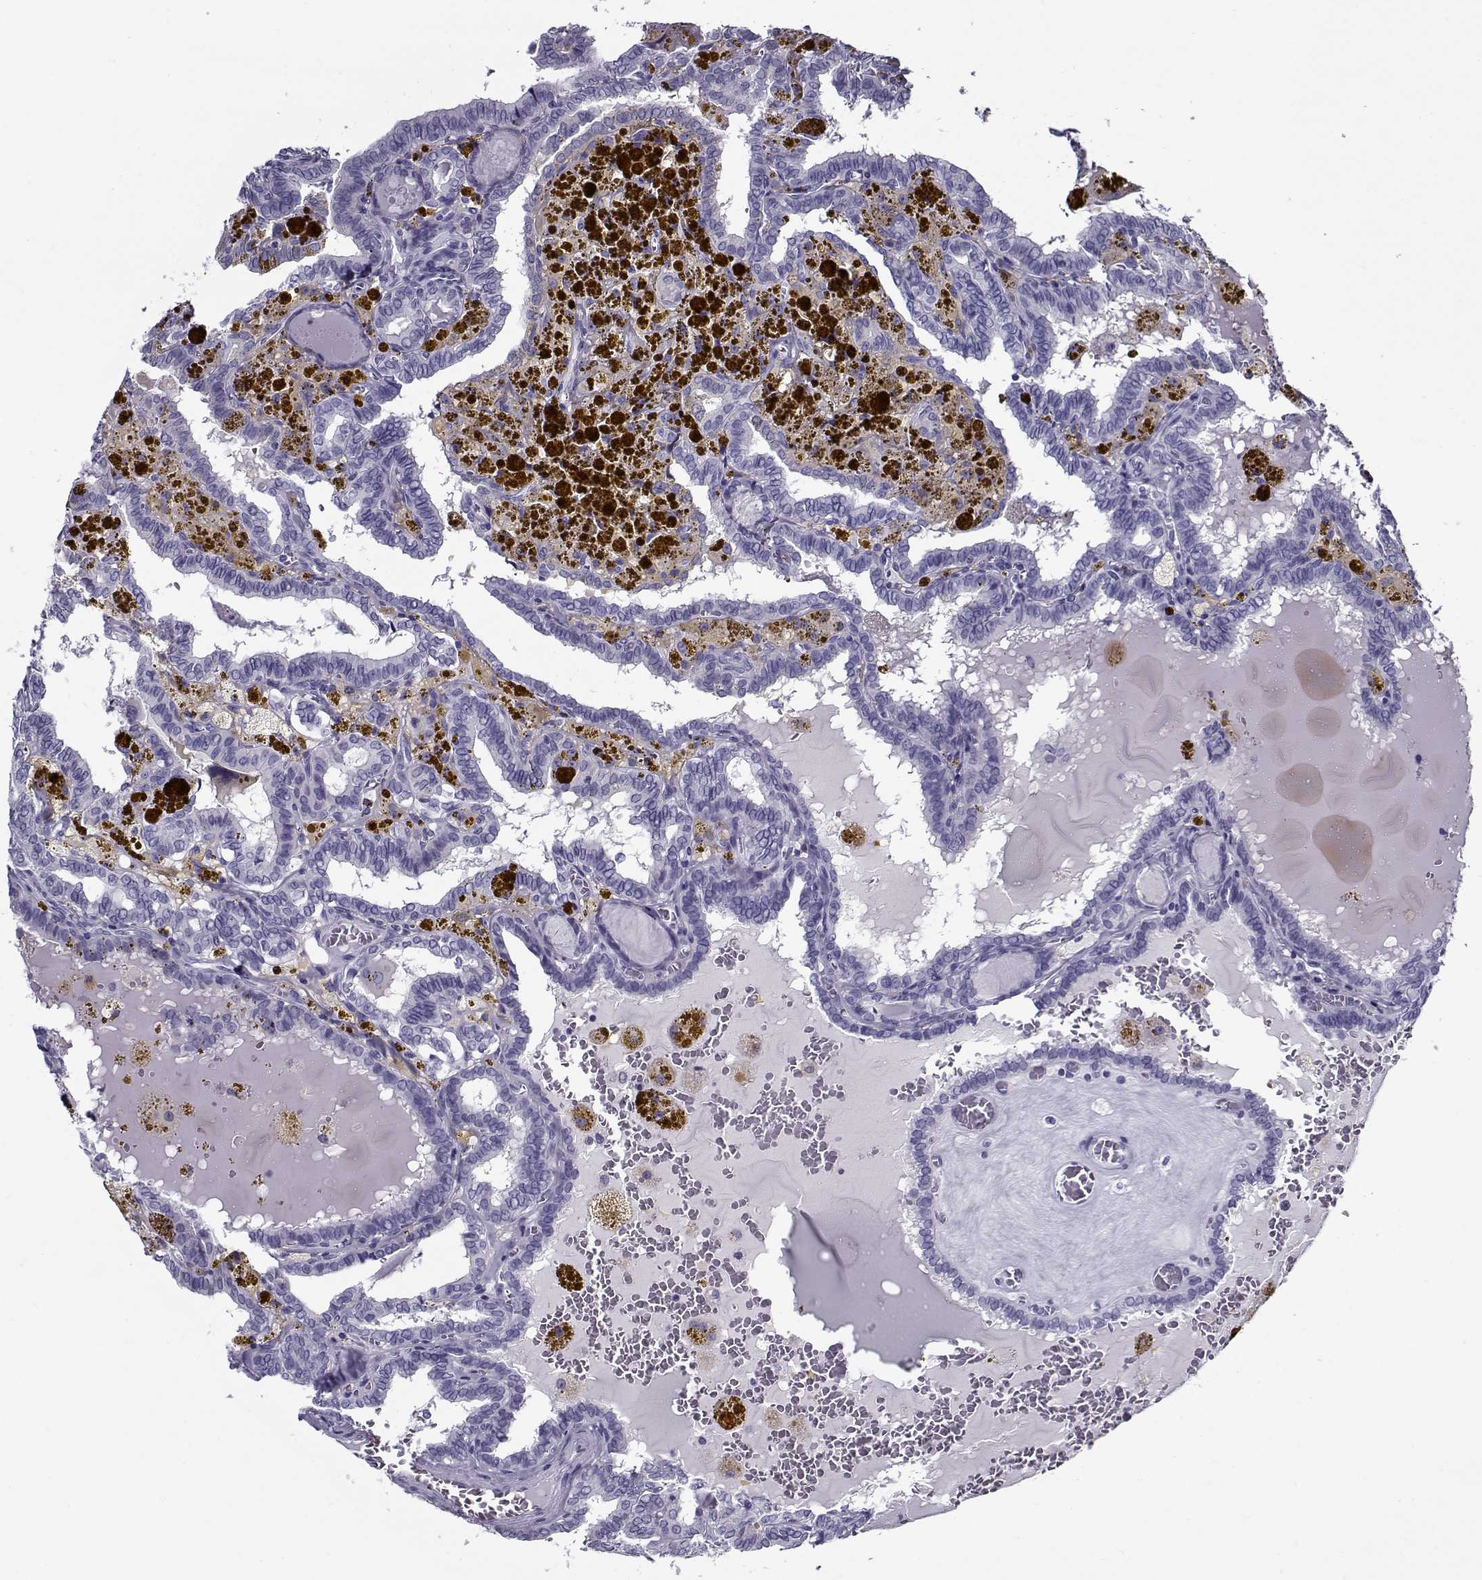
{"staining": {"intensity": "negative", "quantity": "none", "location": "none"}, "tissue": "thyroid cancer", "cell_type": "Tumor cells", "image_type": "cancer", "snomed": [{"axis": "morphology", "description": "Papillary adenocarcinoma, NOS"}, {"axis": "topography", "description": "Thyroid gland"}], "caption": "IHC histopathology image of thyroid cancer (papillary adenocarcinoma) stained for a protein (brown), which exhibits no positivity in tumor cells.", "gene": "GAGE2A", "patient": {"sex": "female", "age": 39}}